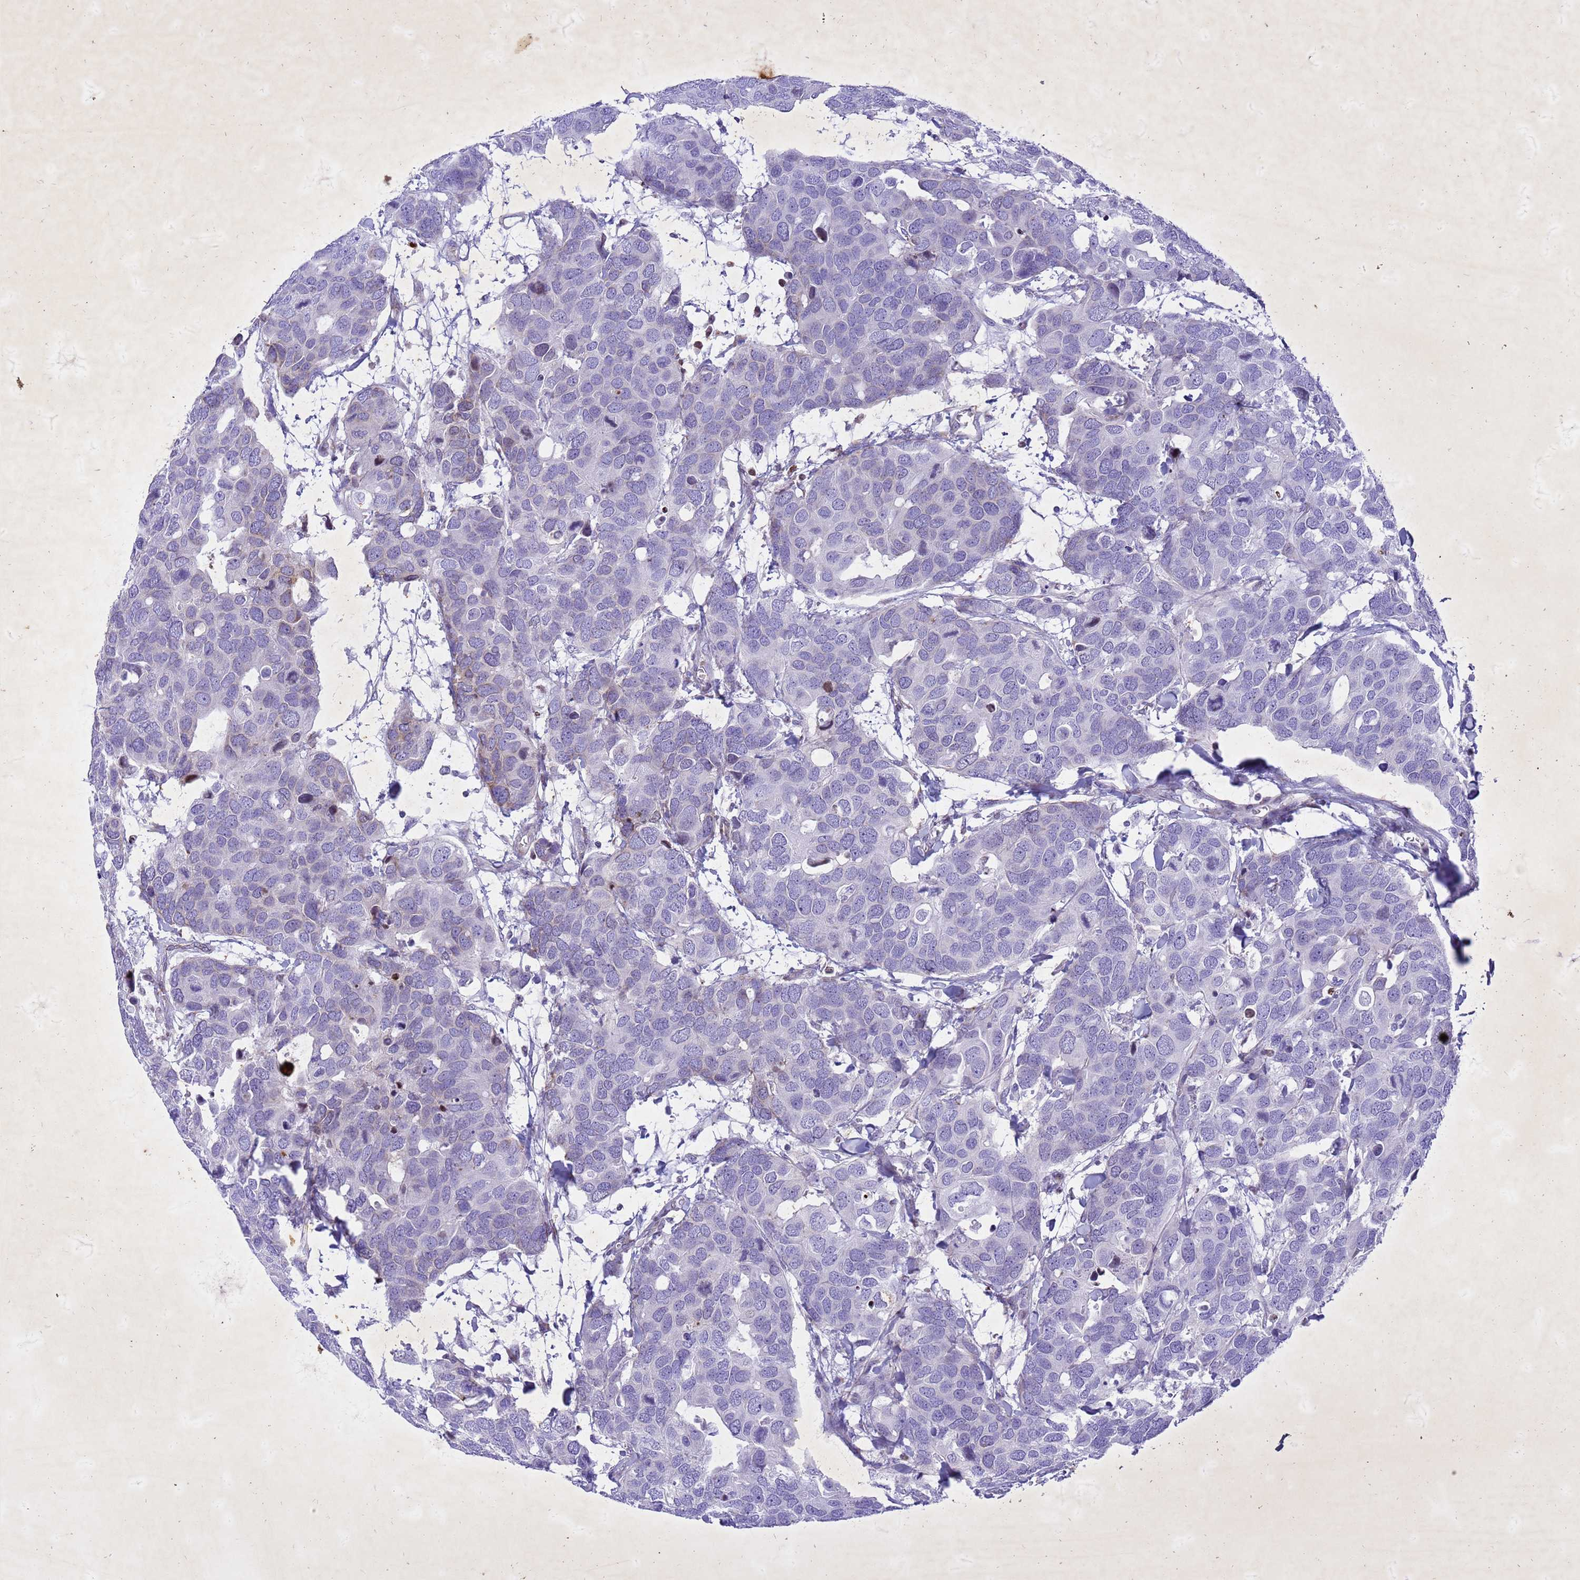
{"staining": {"intensity": "negative", "quantity": "none", "location": "none"}, "tissue": "breast cancer", "cell_type": "Tumor cells", "image_type": "cancer", "snomed": [{"axis": "morphology", "description": "Duct carcinoma"}, {"axis": "topography", "description": "Breast"}], "caption": "Breast cancer was stained to show a protein in brown. There is no significant staining in tumor cells.", "gene": "COPS9", "patient": {"sex": "female", "age": 83}}